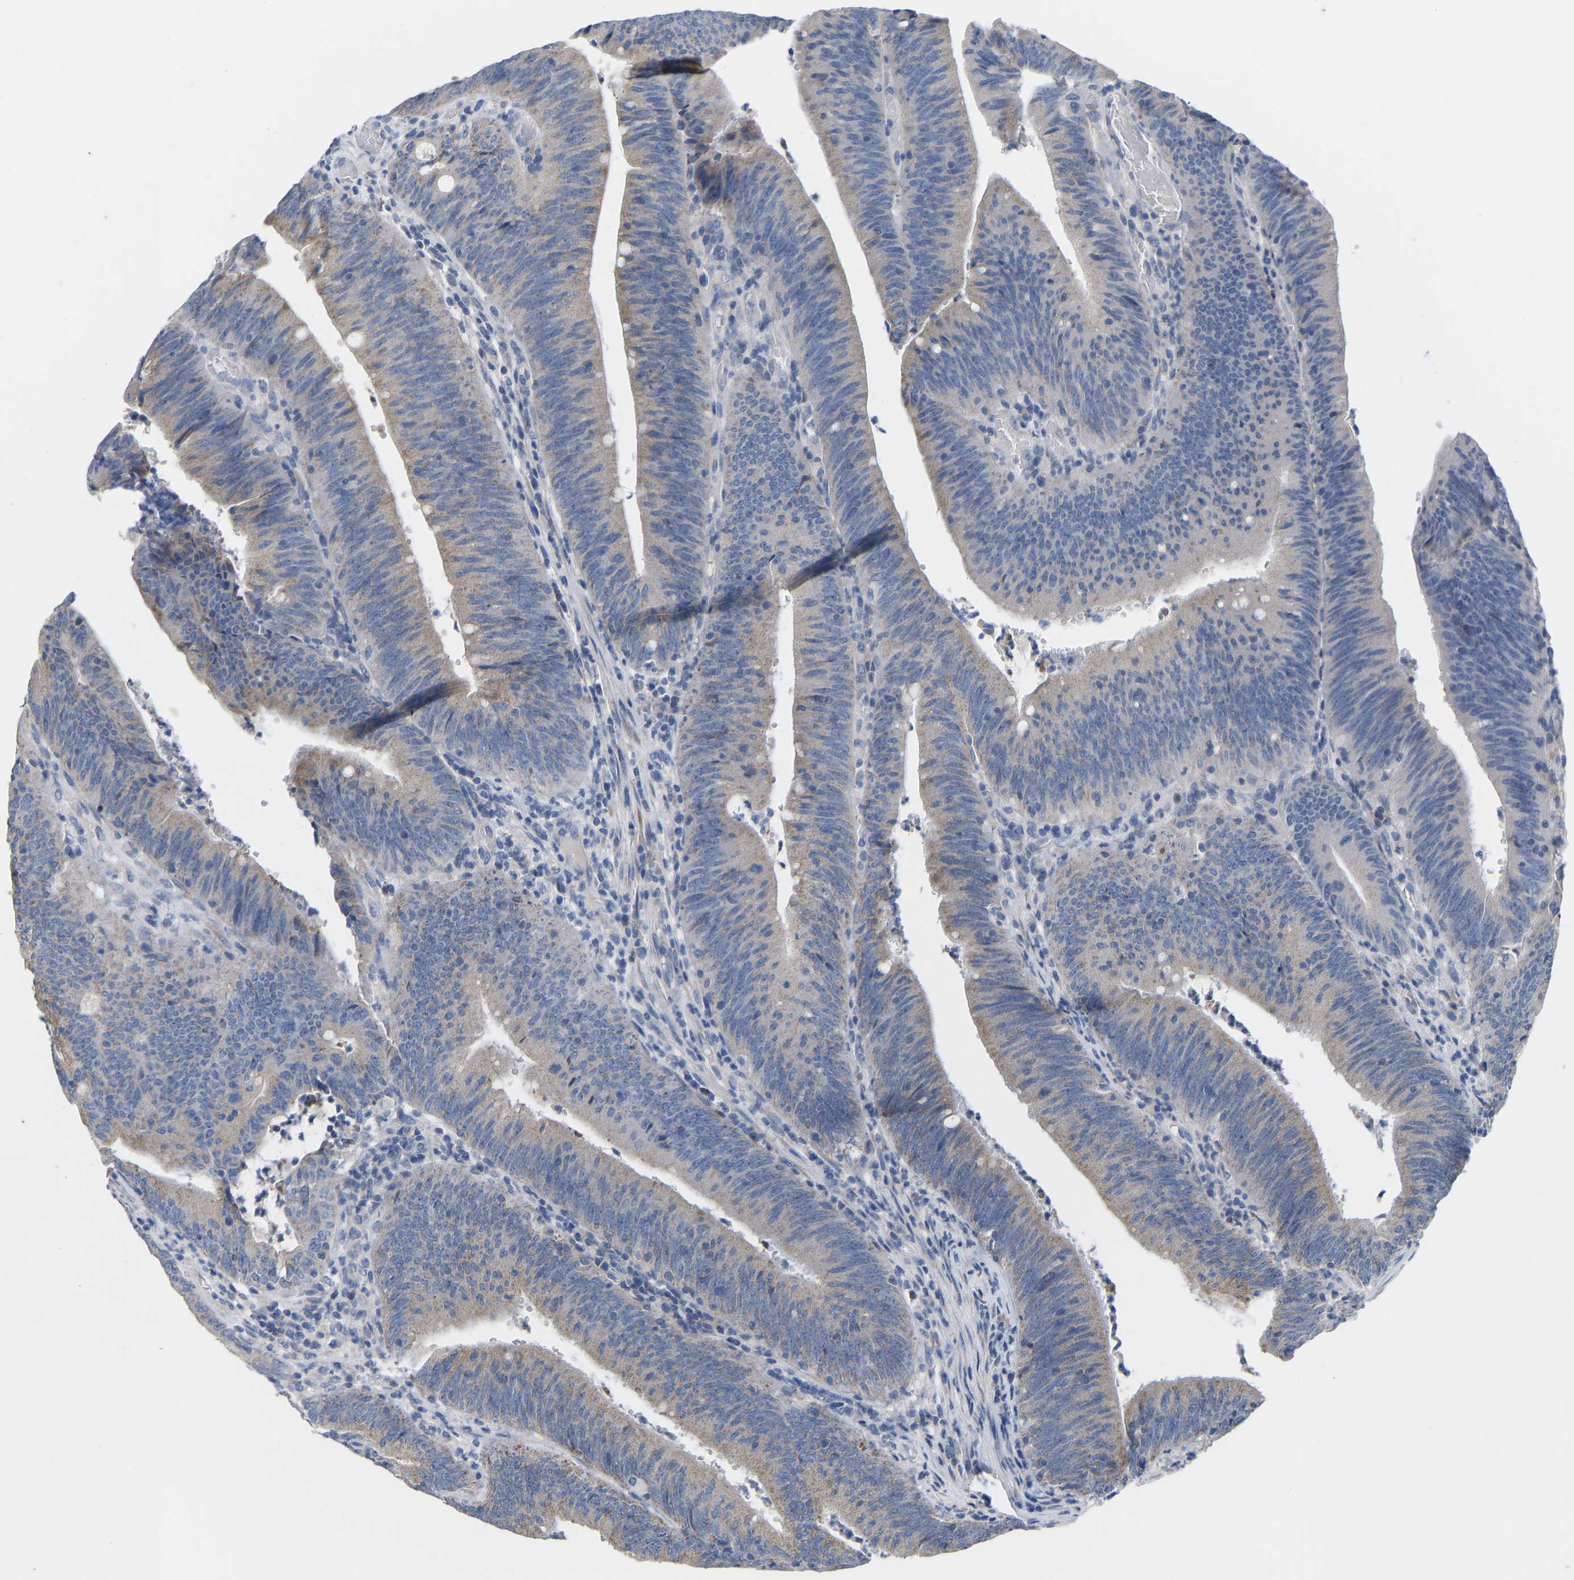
{"staining": {"intensity": "moderate", "quantity": "<25%", "location": "cytoplasmic/membranous"}, "tissue": "colorectal cancer", "cell_type": "Tumor cells", "image_type": "cancer", "snomed": [{"axis": "morphology", "description": "Normal tissue, NOS"}, {"axis": "morphology", "description": "Adenocarcinoma, NOS"}, {"axis": "topography", "description": "Rectum"}], "caption": "Immunohistochemistry (IHC) image of colorectal cancer (adenocarcinoma) stained for a protein (brown), which exhibits low levels of moderate cytoplasmic/membranous positivity in about <25% of tumor cells.", "gene": "OLIG2", "patient": {"sex": "female", "age": 66}}